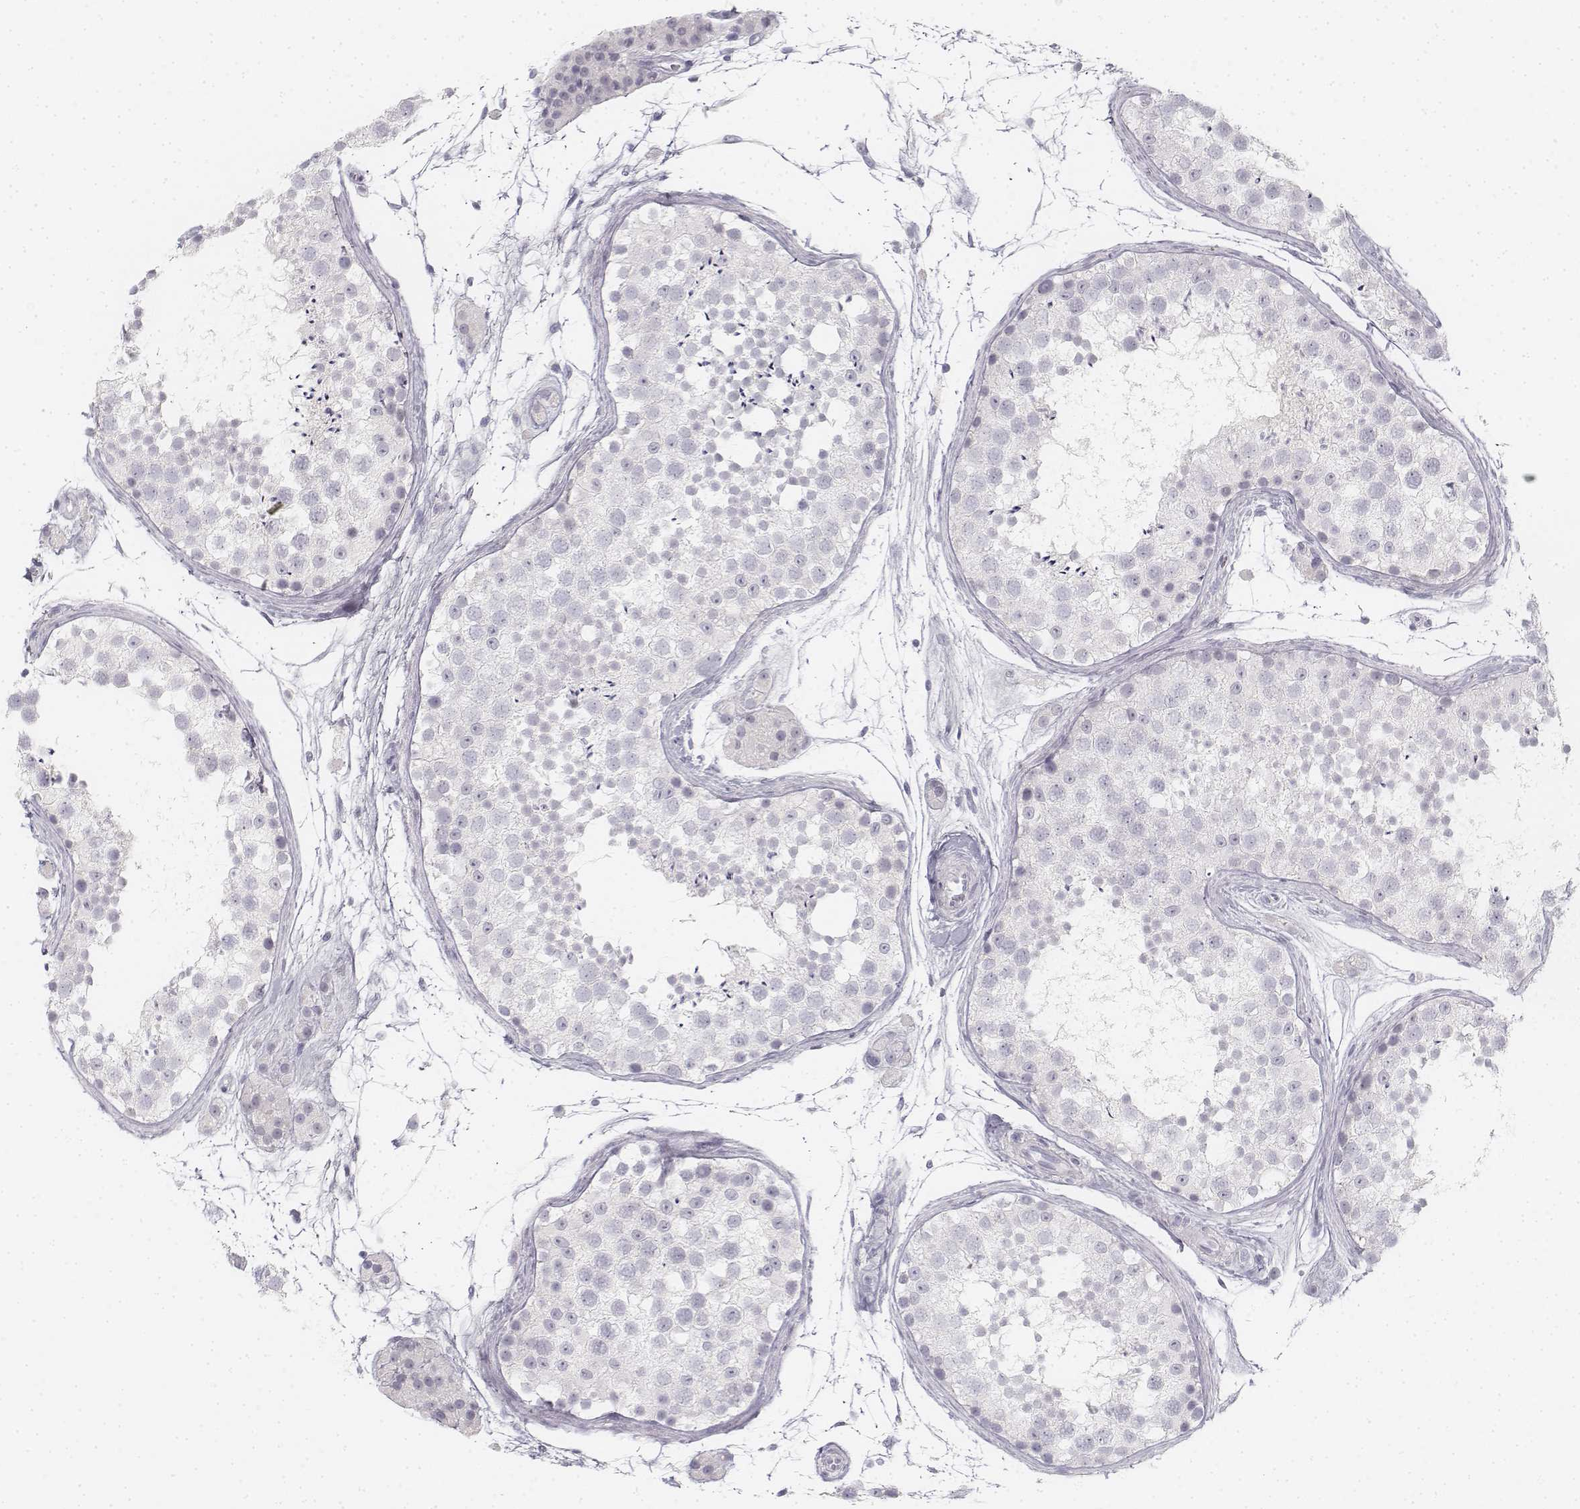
{"staining": {"intensity": "negative", "quantity": "none", "location": "none"}, "tissue": "testis", "cell_type": "Cells in seminiferous ducts", "image_type": "normal", "snomed": [{"axis": "morphology", "description": "Normal tissue, NOS"}, {"axis": "topography", "description": "Testis"}], "caption": "This is an IHC photomicrograph of unremarkable testis. There is no expression in cells in seminiferous ducts.", "gene": "KRT25", "patient": {"sex": "male", "age": 41}}